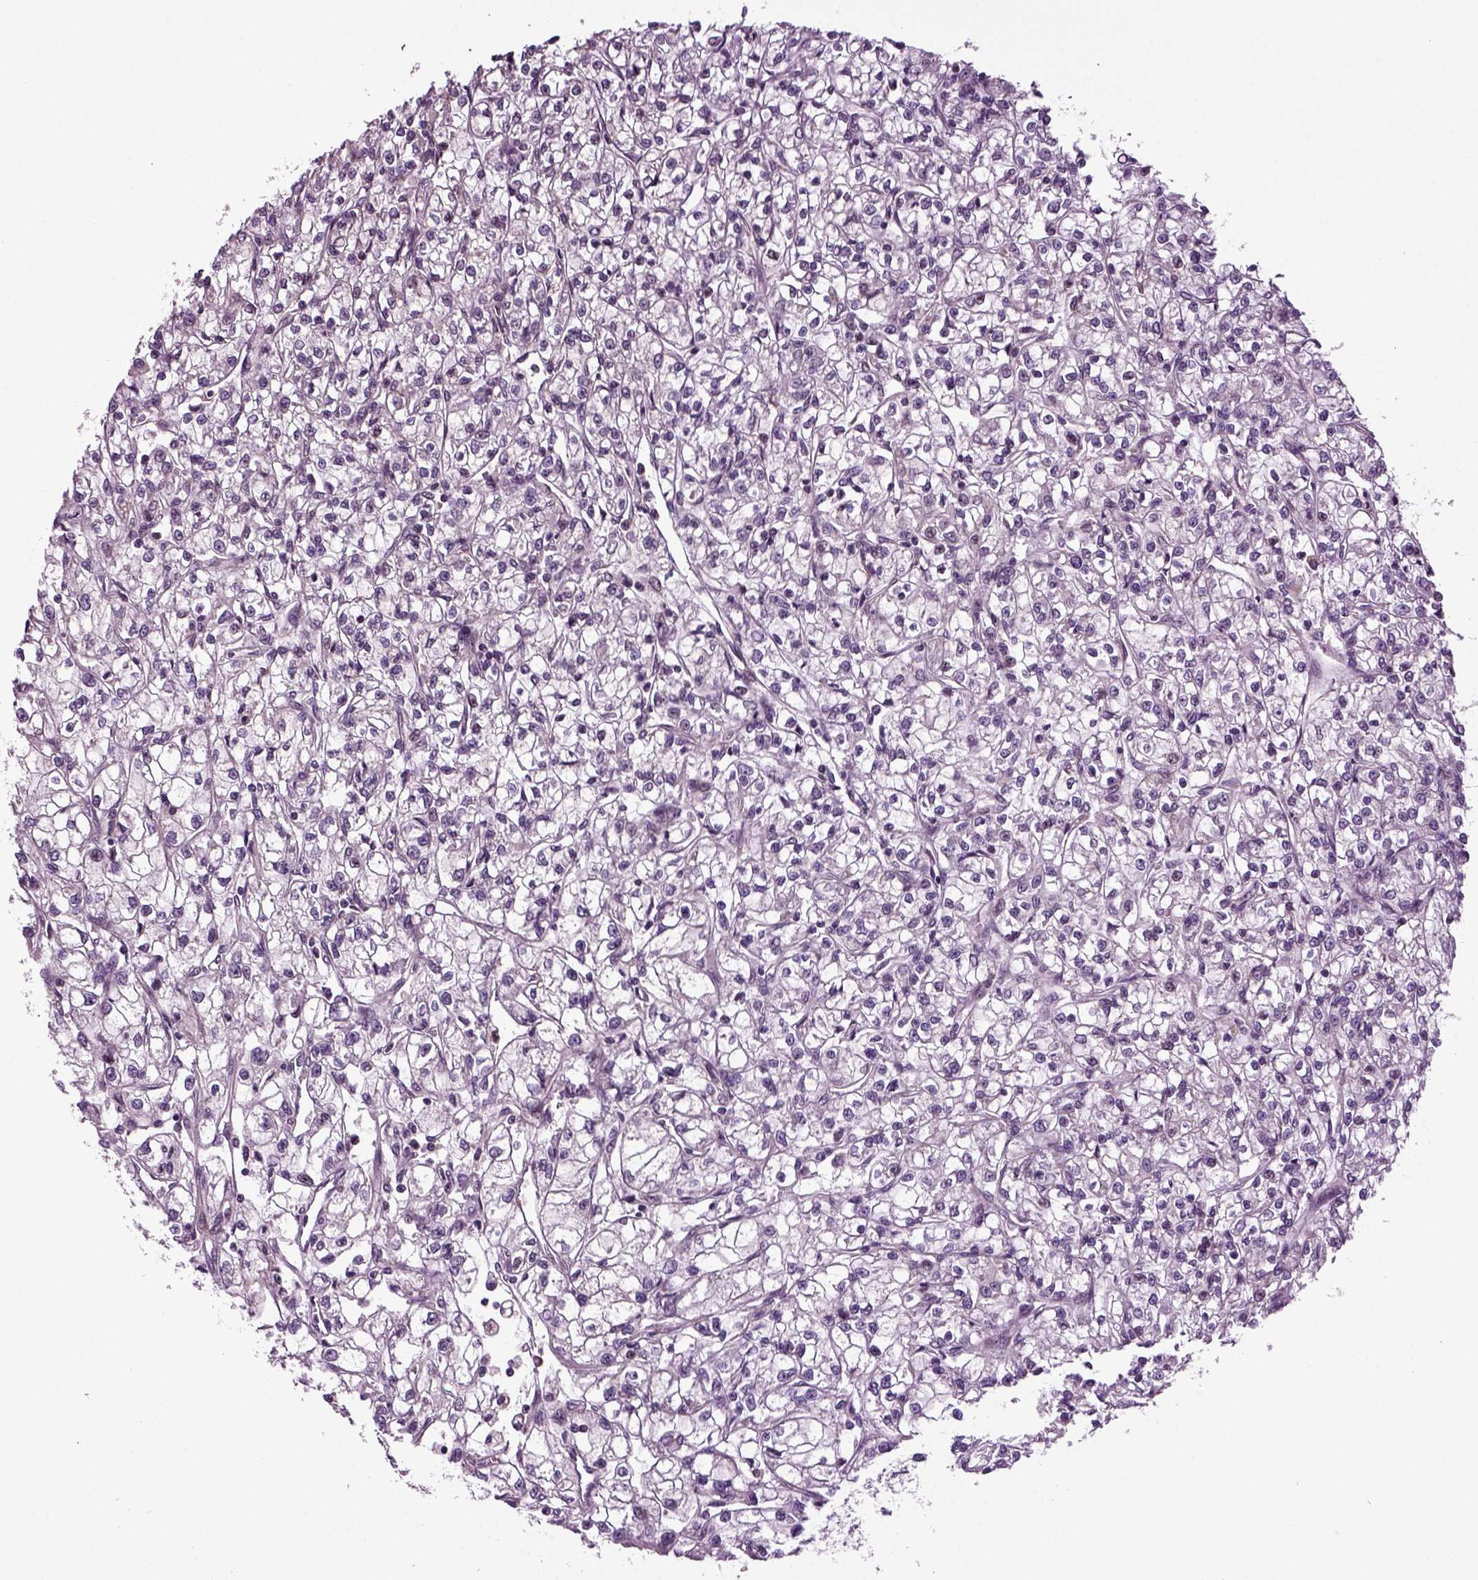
{"staining": {"intensity": "negative", "quantity": "none", "location": "none"}, "tissue": "renal cancer", "cell_type": "Tumor cells", "image_type": "cancer", "snomed": [{"axis": "morphology", "description": "Adenocarcinoma, NOS"}, {"axis": "topography", "description": "Kidney"}], "caption": "Tumor cells show no significant positivity in renal adenocarcinoma. (DAB (3,3'-diaminobenzidine) immunohistochemistry (IHC) with hematoxylin counter stain).", "gene": "HAGHL", "patient": {"sex": "female", "age": 59}}